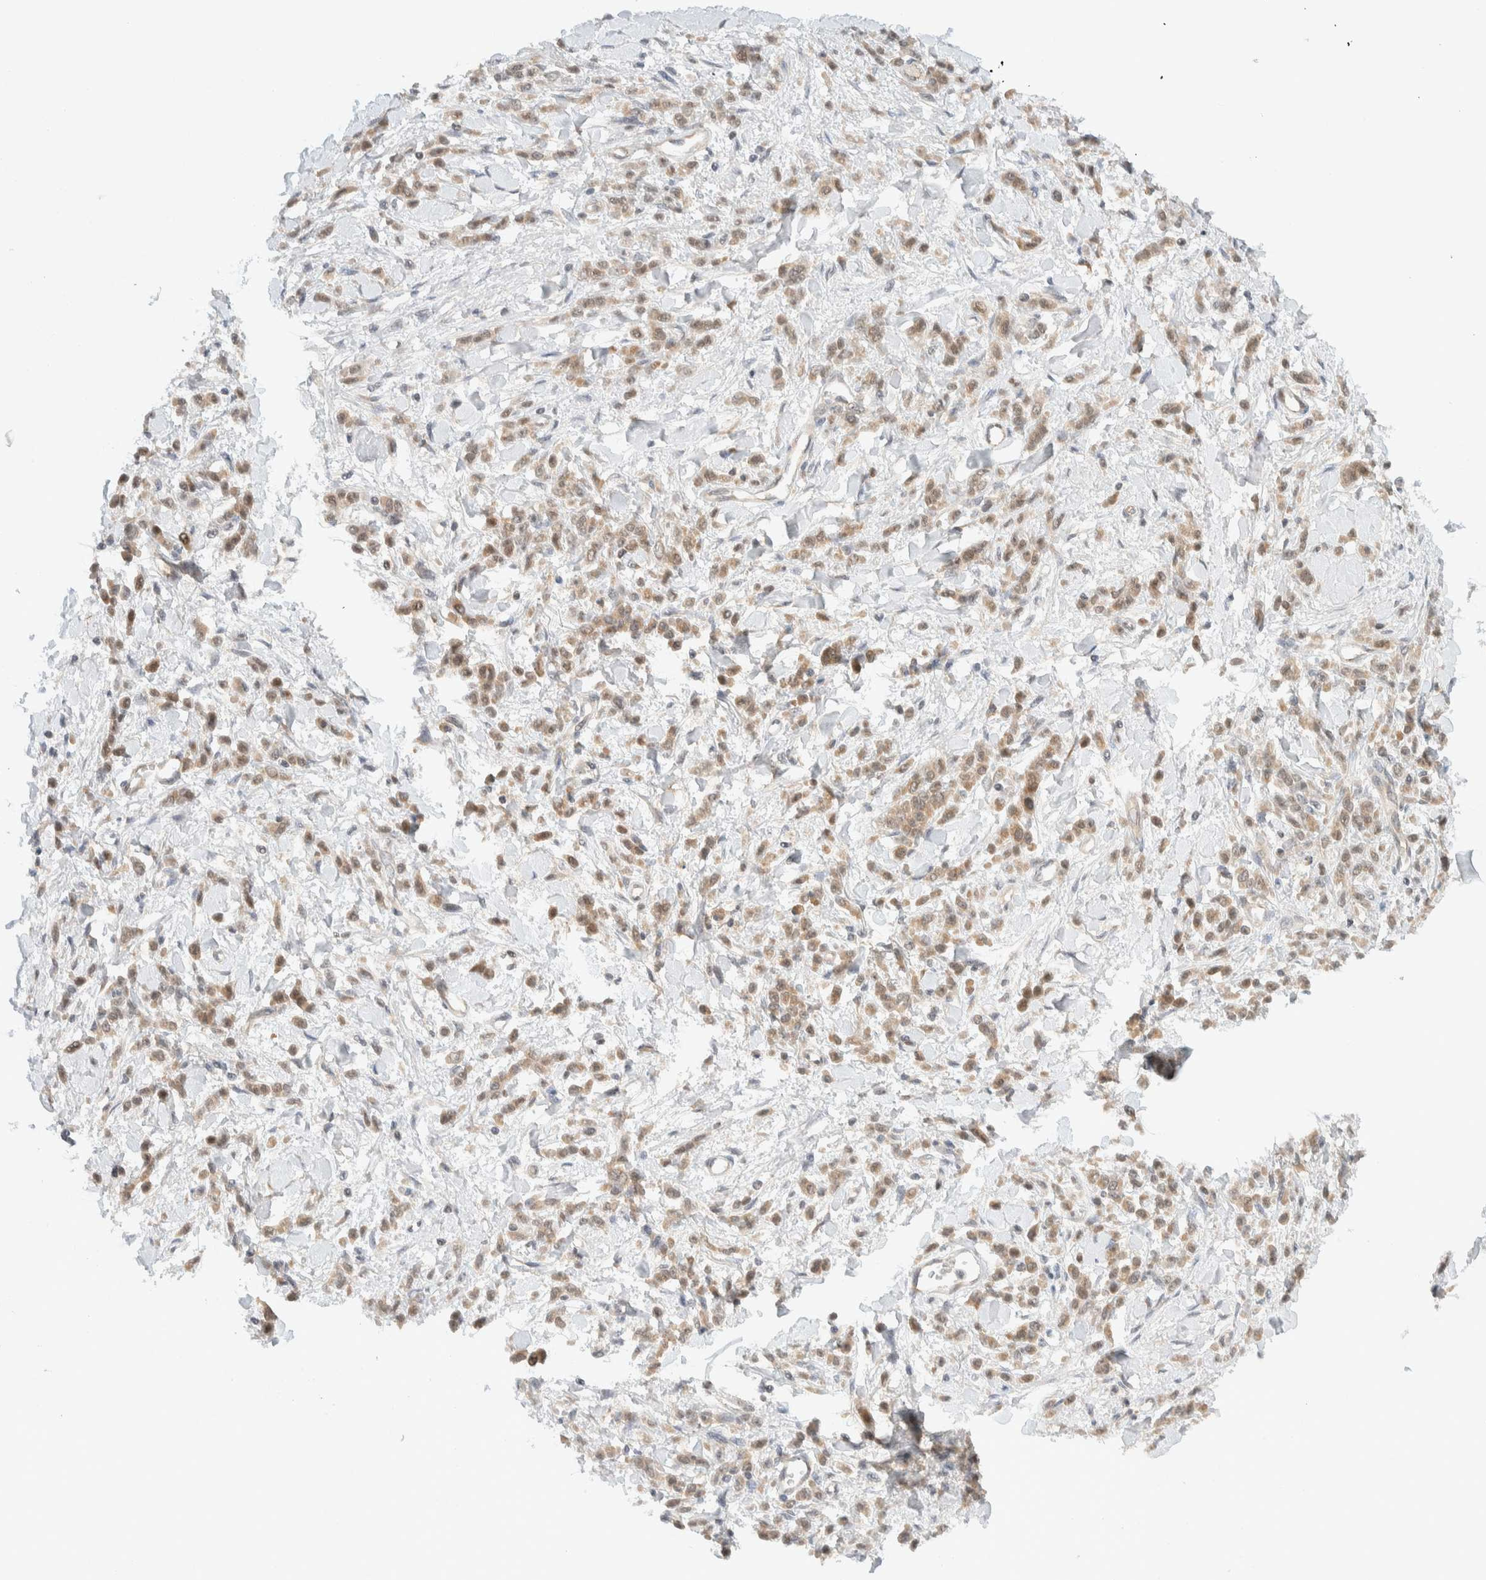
{"staining": {"intensity": "moderate", "quantity": ">75%", "location": "cytoplasmic/membranous"}, "tissue": "stomach cancer", "cell_type": "Tumor cells", "image_type": "cancer", "snomed": [{"axis": "morphology", "description": "Normal tissue, NOS"}, {"axis": "morphology", "description": "Adenocarcinoma, NOS"}, {"axis": "topography", "description": "Stomach"}], "caption": "Adenocarcinoma (stomach) stained for a protein (brown) displays moderate cytoplasmic/membranous positive staining in about >75% of tumor cells.", "gene": "C8orf76", "patient": {"sex": "male", "age": 82}}